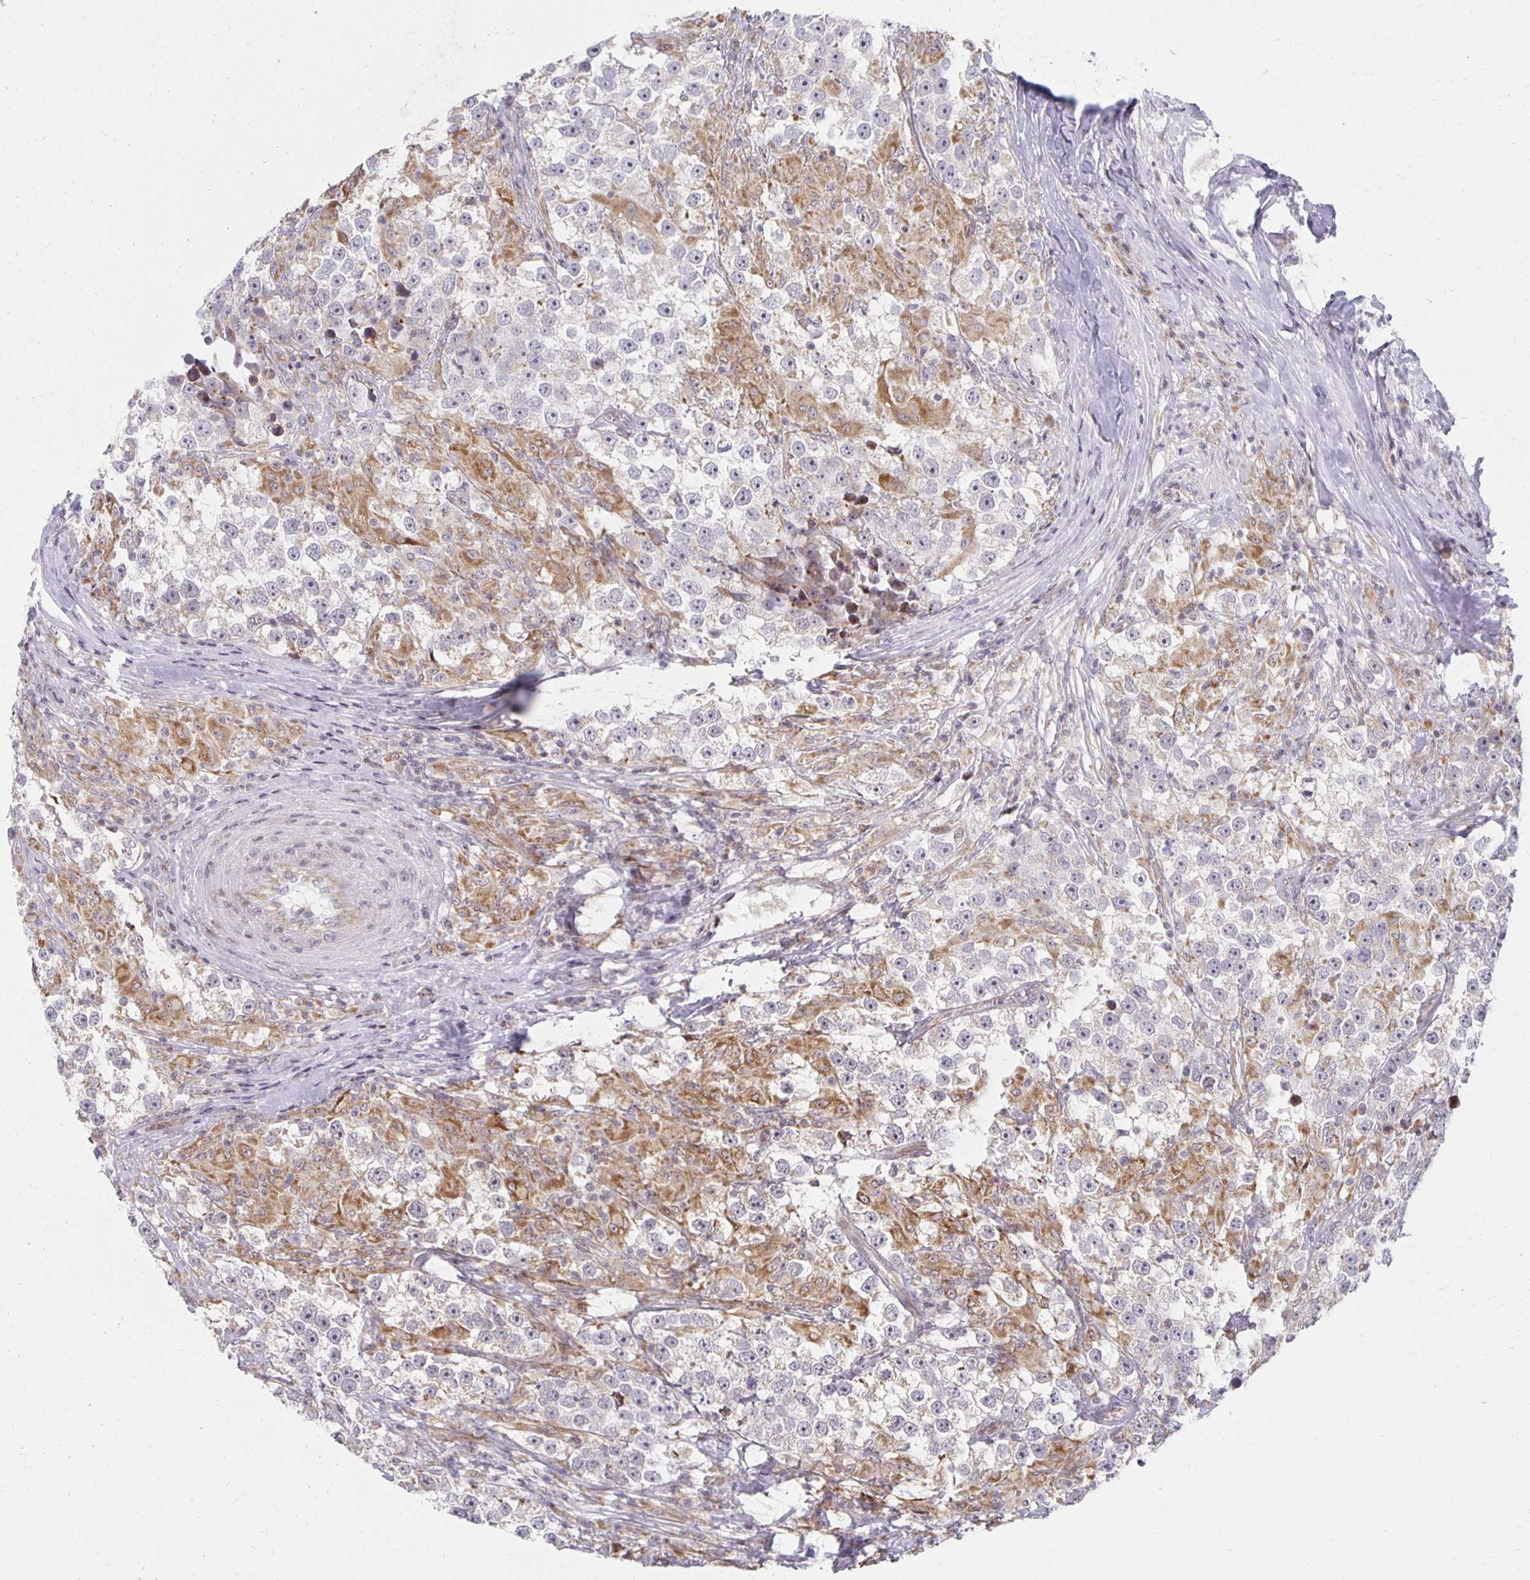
{"staining": {"intensity": "weak", "quantity": "<25%", "location": "cytoplasmic/membranous,nuclear"}, "tissue": "testis cancer", "cell_type": "Tumor cells", "image_type": "cancer", "snomed": [{"axis": "morphology", "description": "Seminoma, NOS"}, {"axis": "topography", "description": "Testis"}], "caption": "IHC of testis cancer displays no expression in tumor cells.", "gene": "HCFC1R1", "patient": {"sex": "male", "age": 46}}